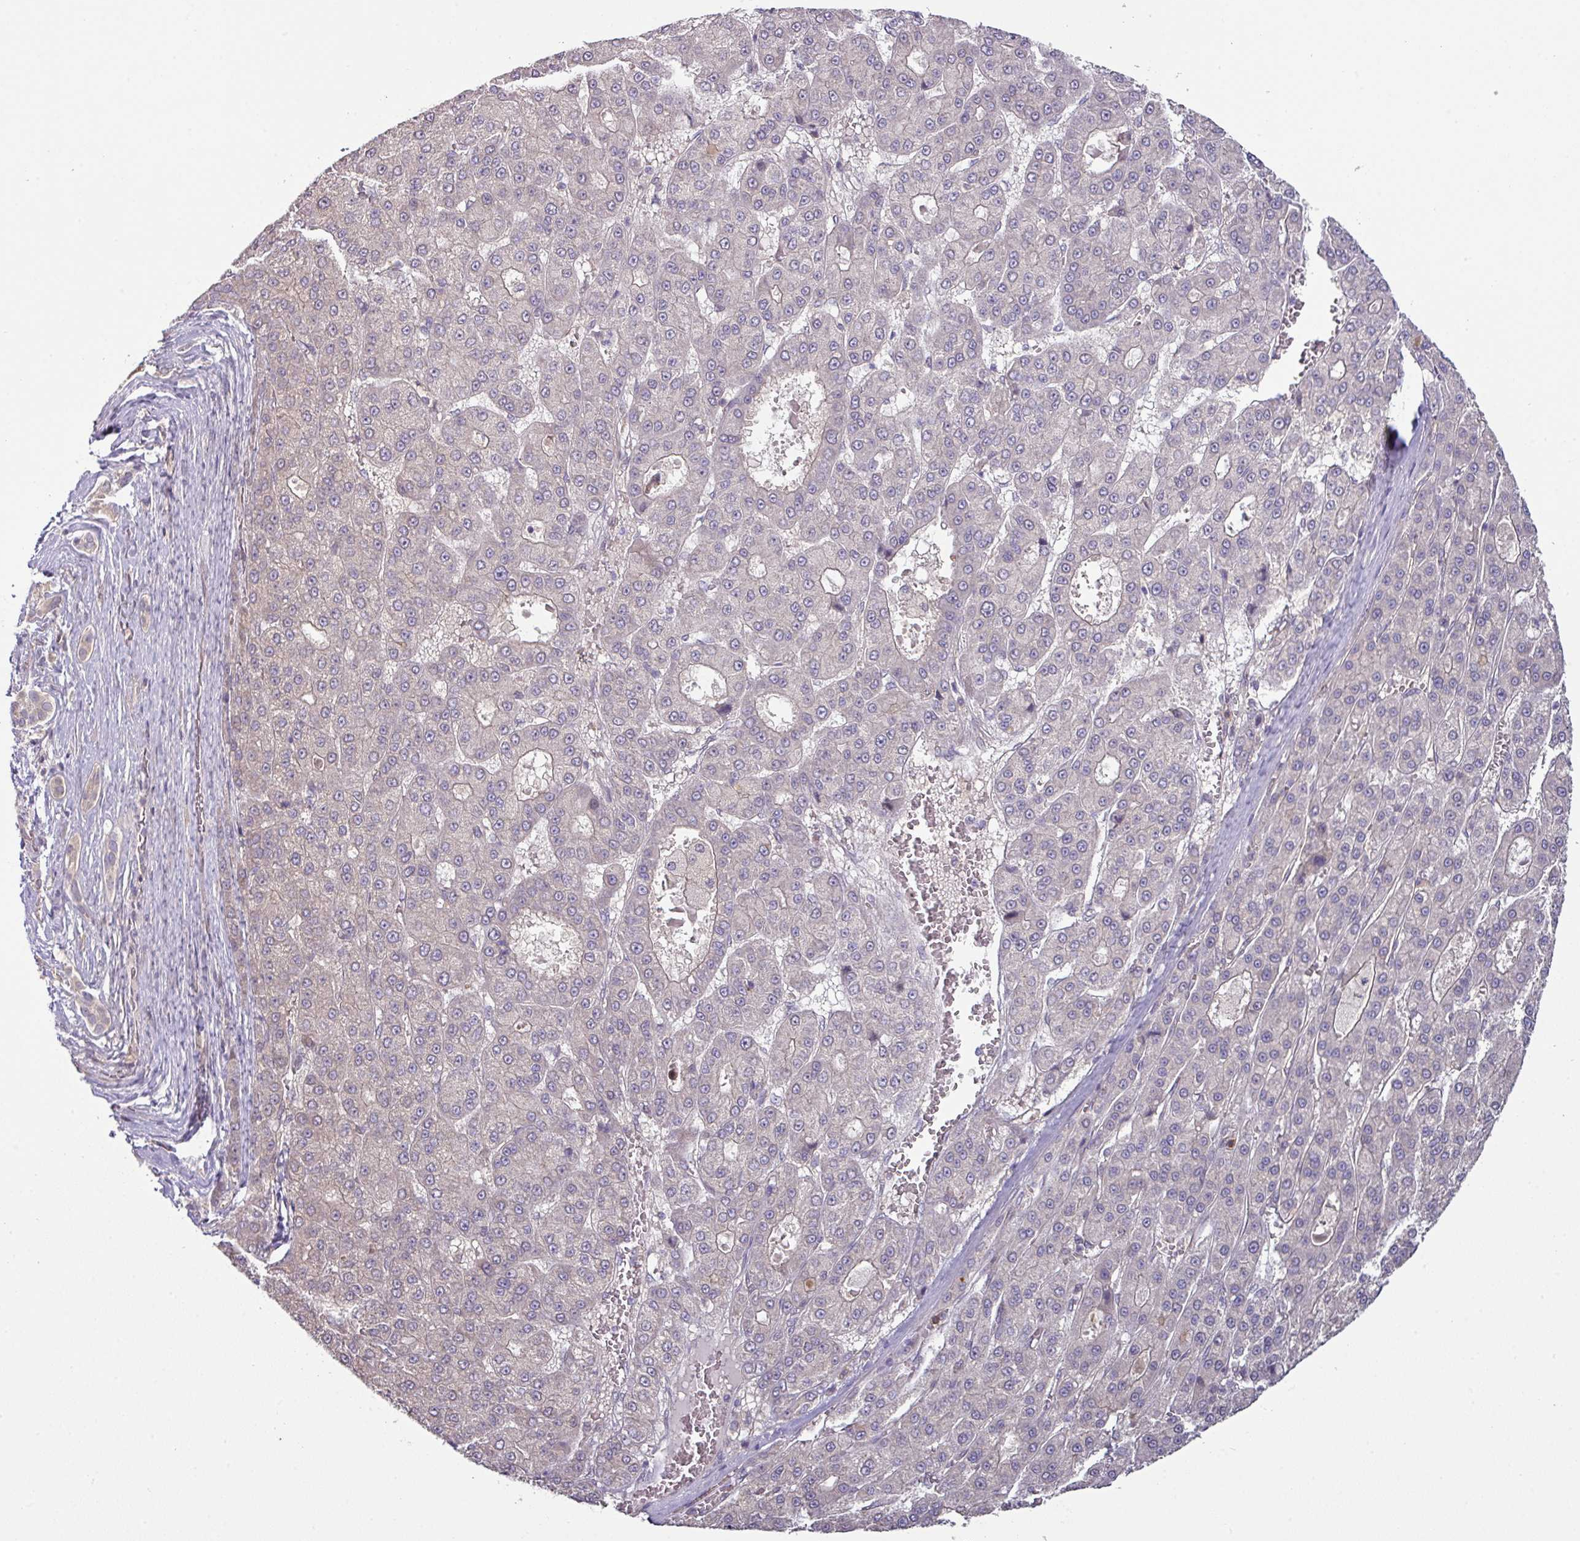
{"staining": {"intensity": "negative", "quantity": "none", "location": "none"}, "tissue": "liver cancer", "cell_type": "Tumor cells", "image_type": "cancer", "snomed": [{"axis": "morphology", "description": "Carcinoma, Hepatocellular, NOS"}, {"axis": "topography", "description": "Liver"}], "caption": "IHC photomicrograph of neoplastic tissue: liver hepatocellular carcinoma stained with DAB reveals no significant protein expression in tumor cells. (DAB (3,3'-diaminobenzidine) immunohistochemistry (IHC) visualized using brightfield microscopy, high magnification).", "gene": "SLAMF6", "patient": {"sex": "male", "age": 70}}